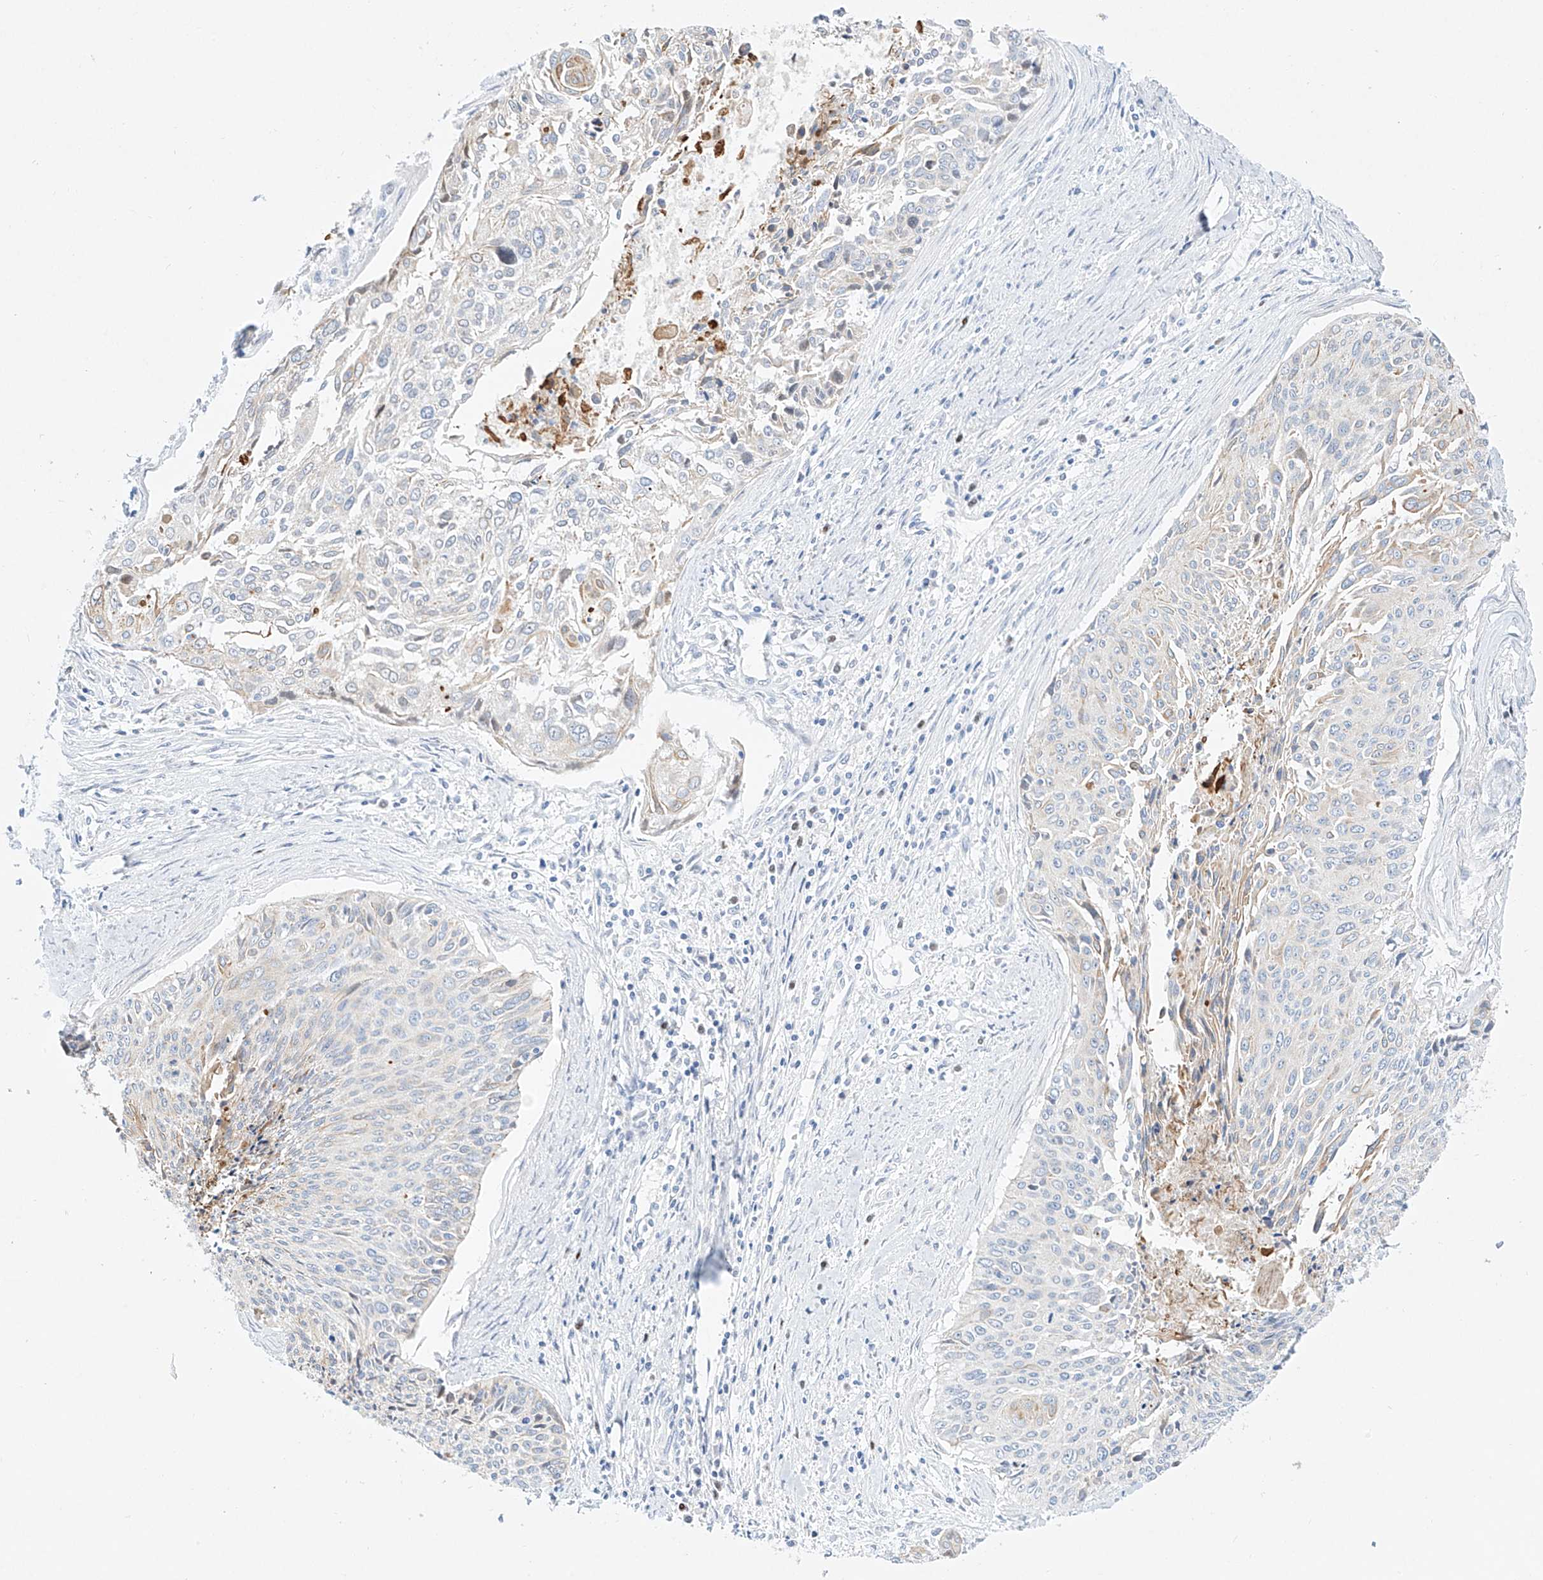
{"staining": {"intensity": "negative", "quantity": "none", "location": "none"}, "tissue": "cervical cancer", "cell_type": "Tumor cells", "image_type": "cancer", "snomed": [{"axis": "morphology", "description": "Squamous cell carcinoma, NOS"}, {"axis": "topography", "description": "Cervix"}], "caption": "DAB (3,3'-diaminobenzidine) immunohistochemical staining of squamous cell carcinoma (cervical) reveals no significant staining in tumor cells.", "gene": "SNU13", "patient": {"sex": "female", "age": 55}}